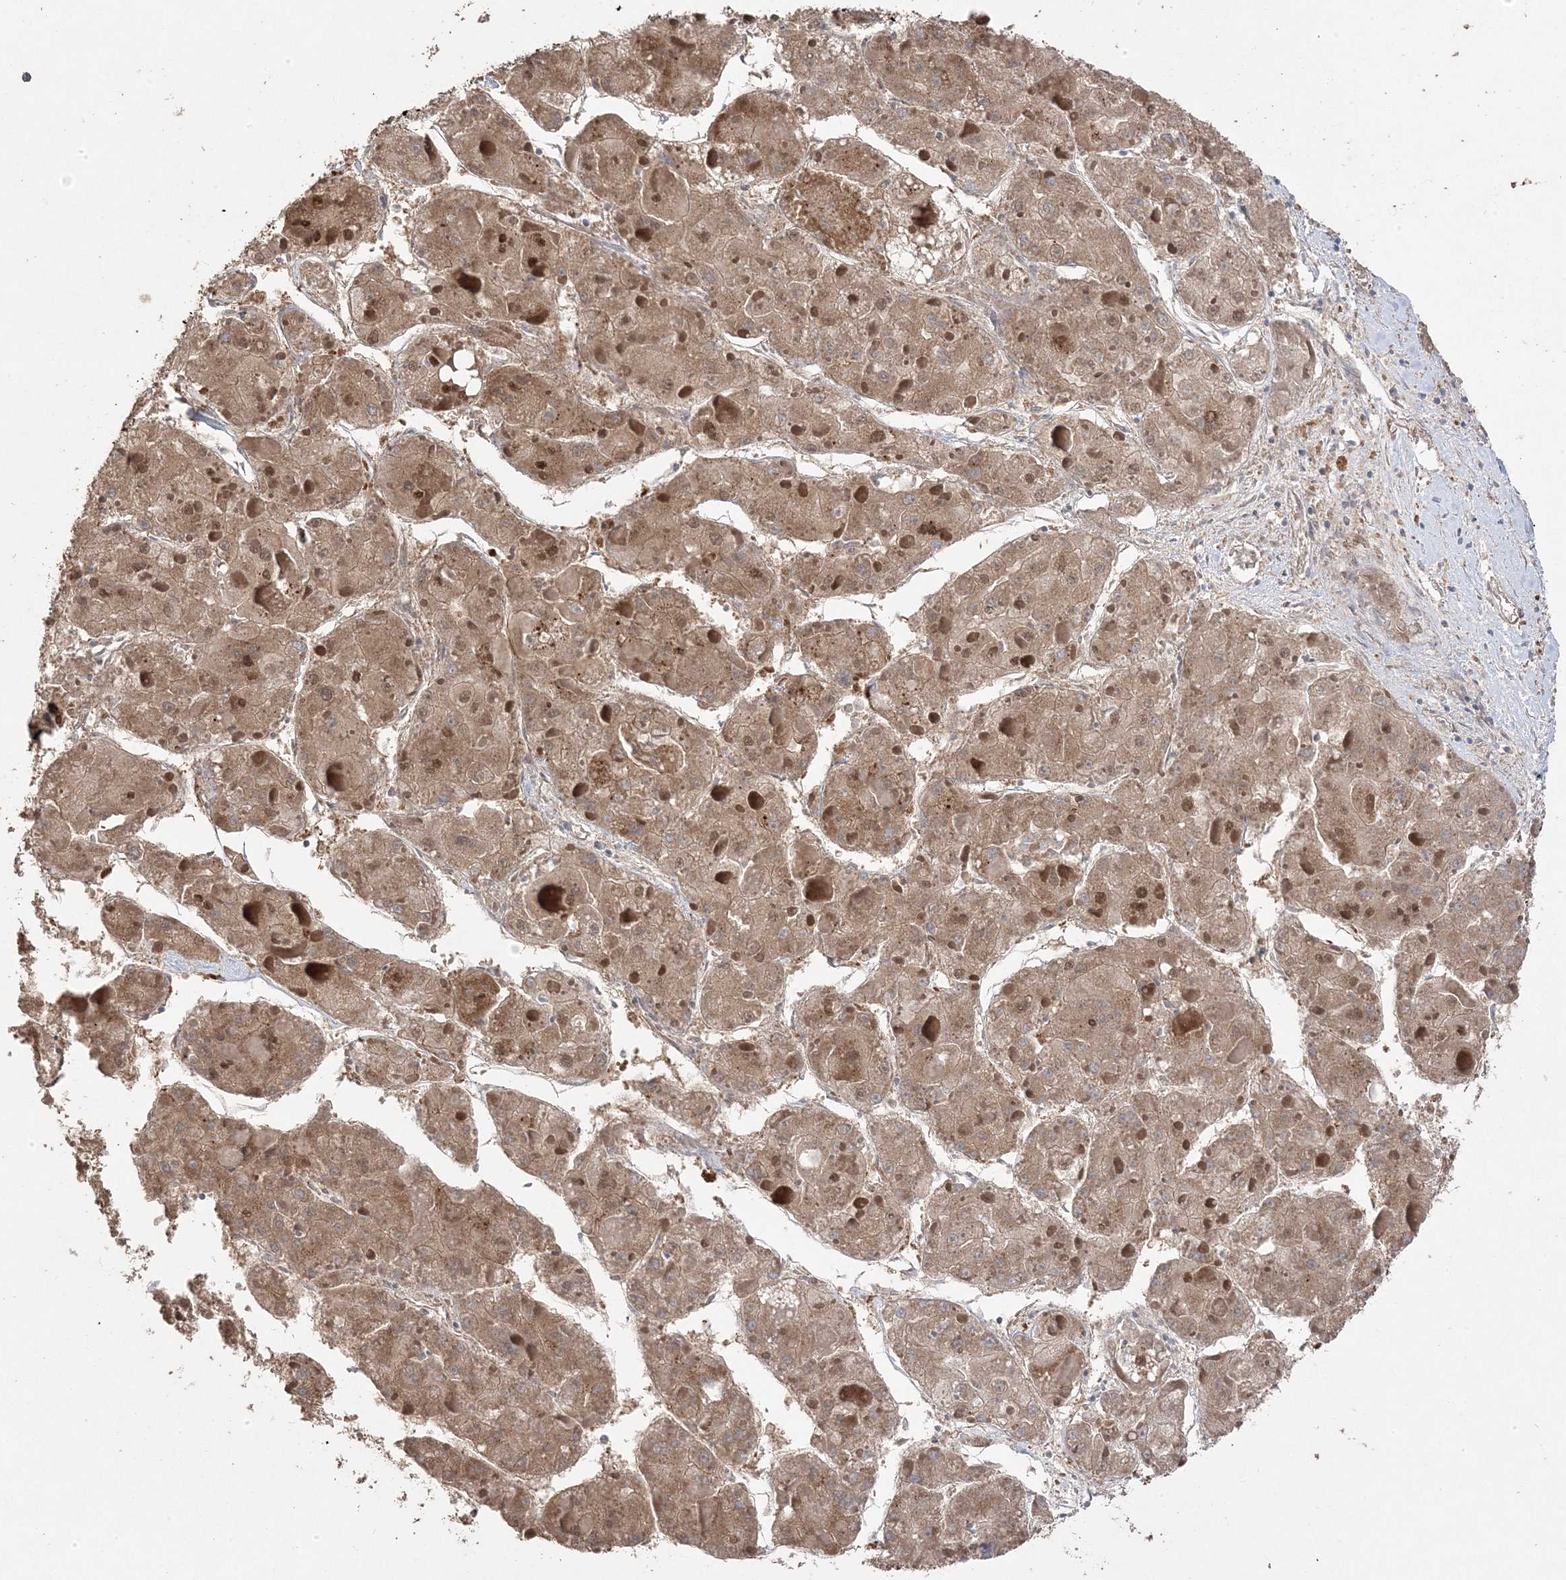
{"staining": {"intensity": "moderate", "quantity": ">75%", "location": "cytoplasmic/membranous"}, "tissue": "liver cancer", "cell_type": "Tumor cells", "image_type": "cancer", "snomed": [{"axis": "morphology", "description": "Carcinoma, Hepatocellular, NOS"}, {"axis": "topography", "description": "Liver"}], "caption": "Human hepatocellular carcinoma (liver) stained with a brown dye exhibits moderate cytoplasmic/membranous positive positivity in approximately >75% of tumor cells.", "gene": "PPOX", "patient": {"sex": "female", "age": 73}}